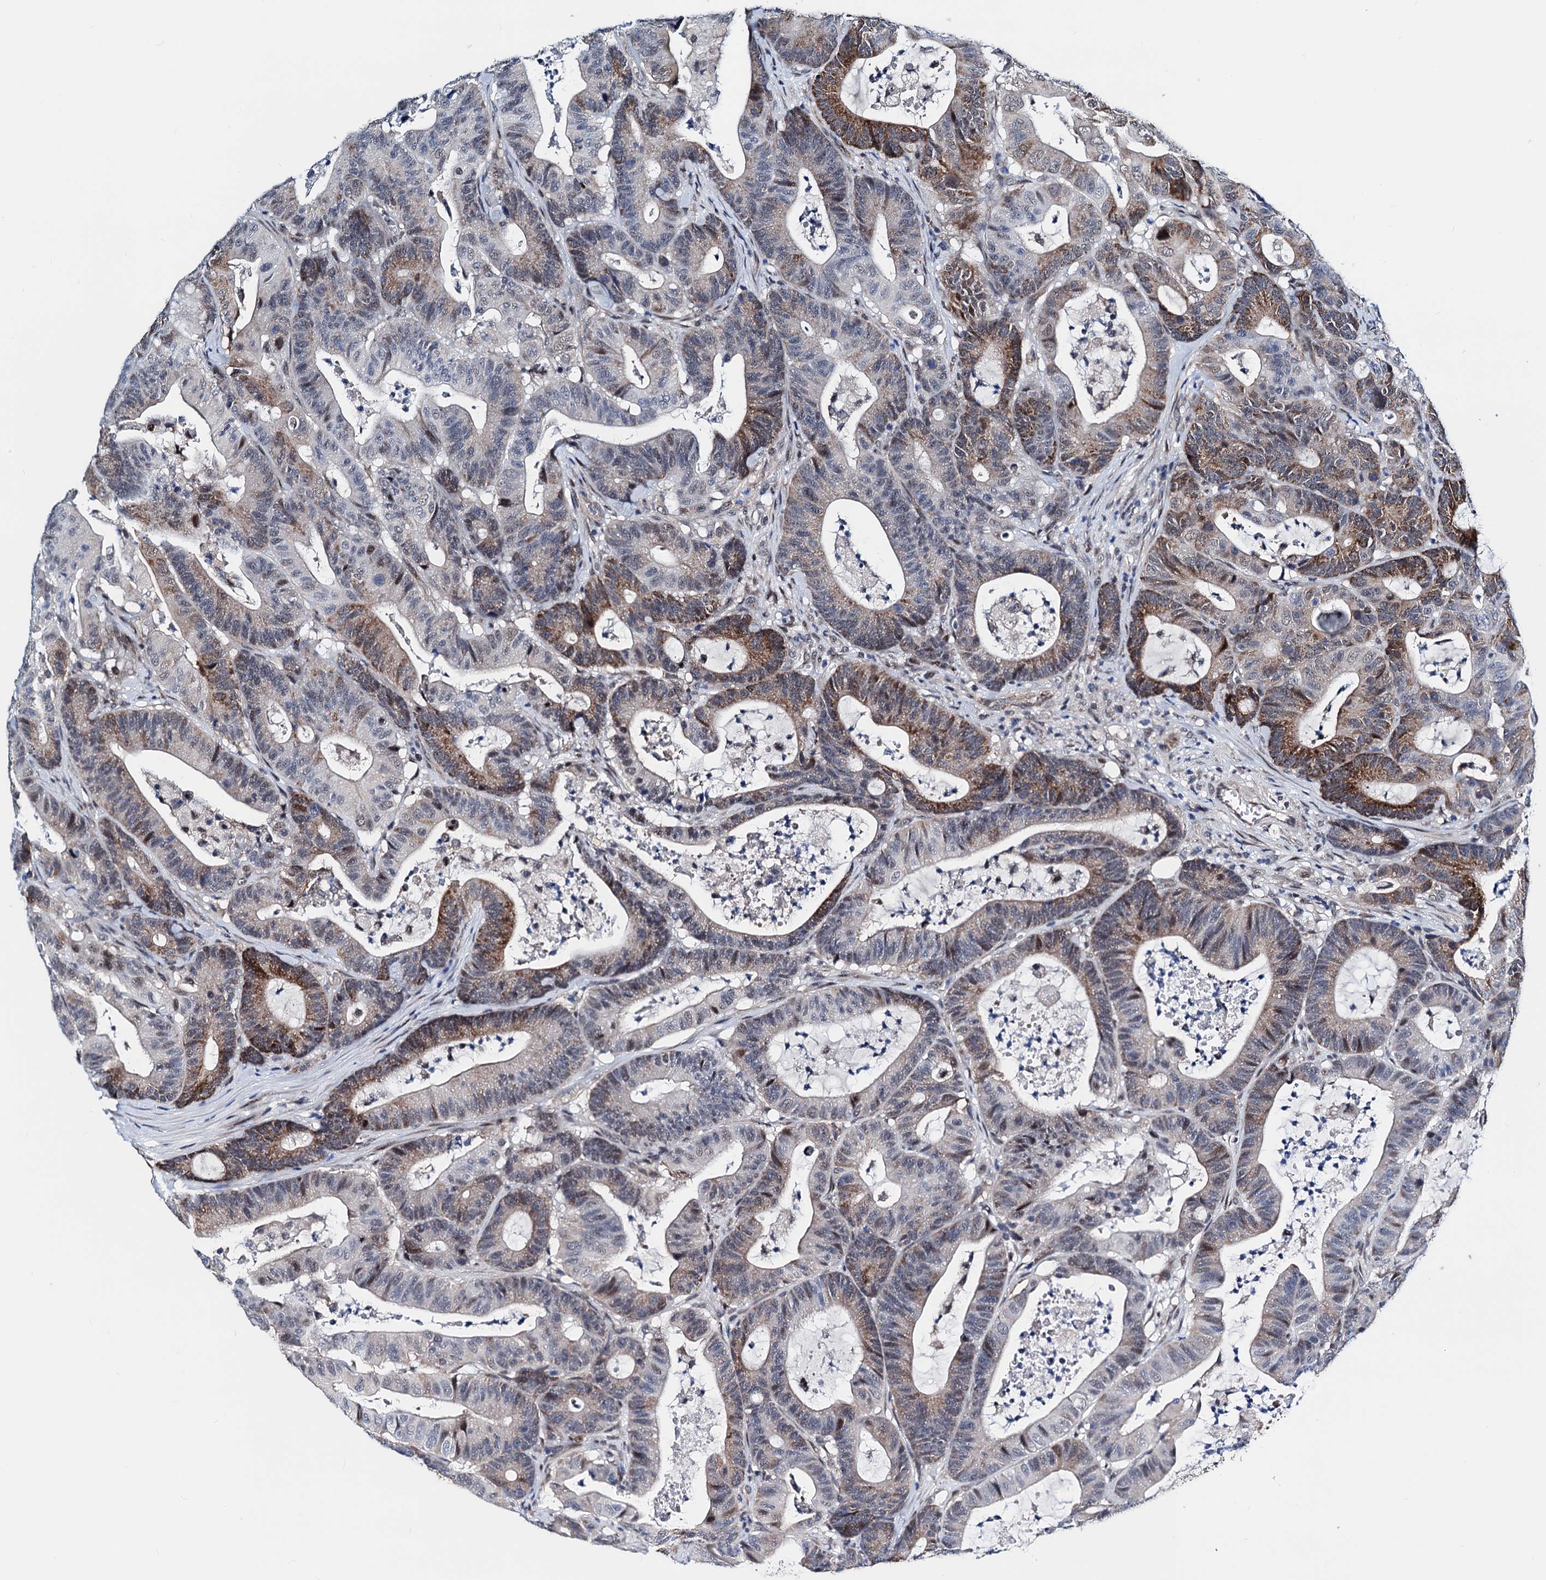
{"staining": {"intensity": "moderate", "quantity": "25%-75%", "location": "cytoplasmic/membranous"}, "tissue": "colorectal cancer", "cell_type": "Tumor cells", "image_type": "cancer", "snomed": [{"axis": "morphology", "description": "Adenocarcinoma, NOS"}, {"axis": "topography", "description": "Colon"}], "caption": "Approximately 25%-75% of tumor cells in human colorectal cancer (adenocarcinoma) exhibit moderate cytoplasmic/membranous protein expression as visualized by brown immunohistochemical staining.", "gene": "COA4", "patient": {"sex": "female", "age": 84}}